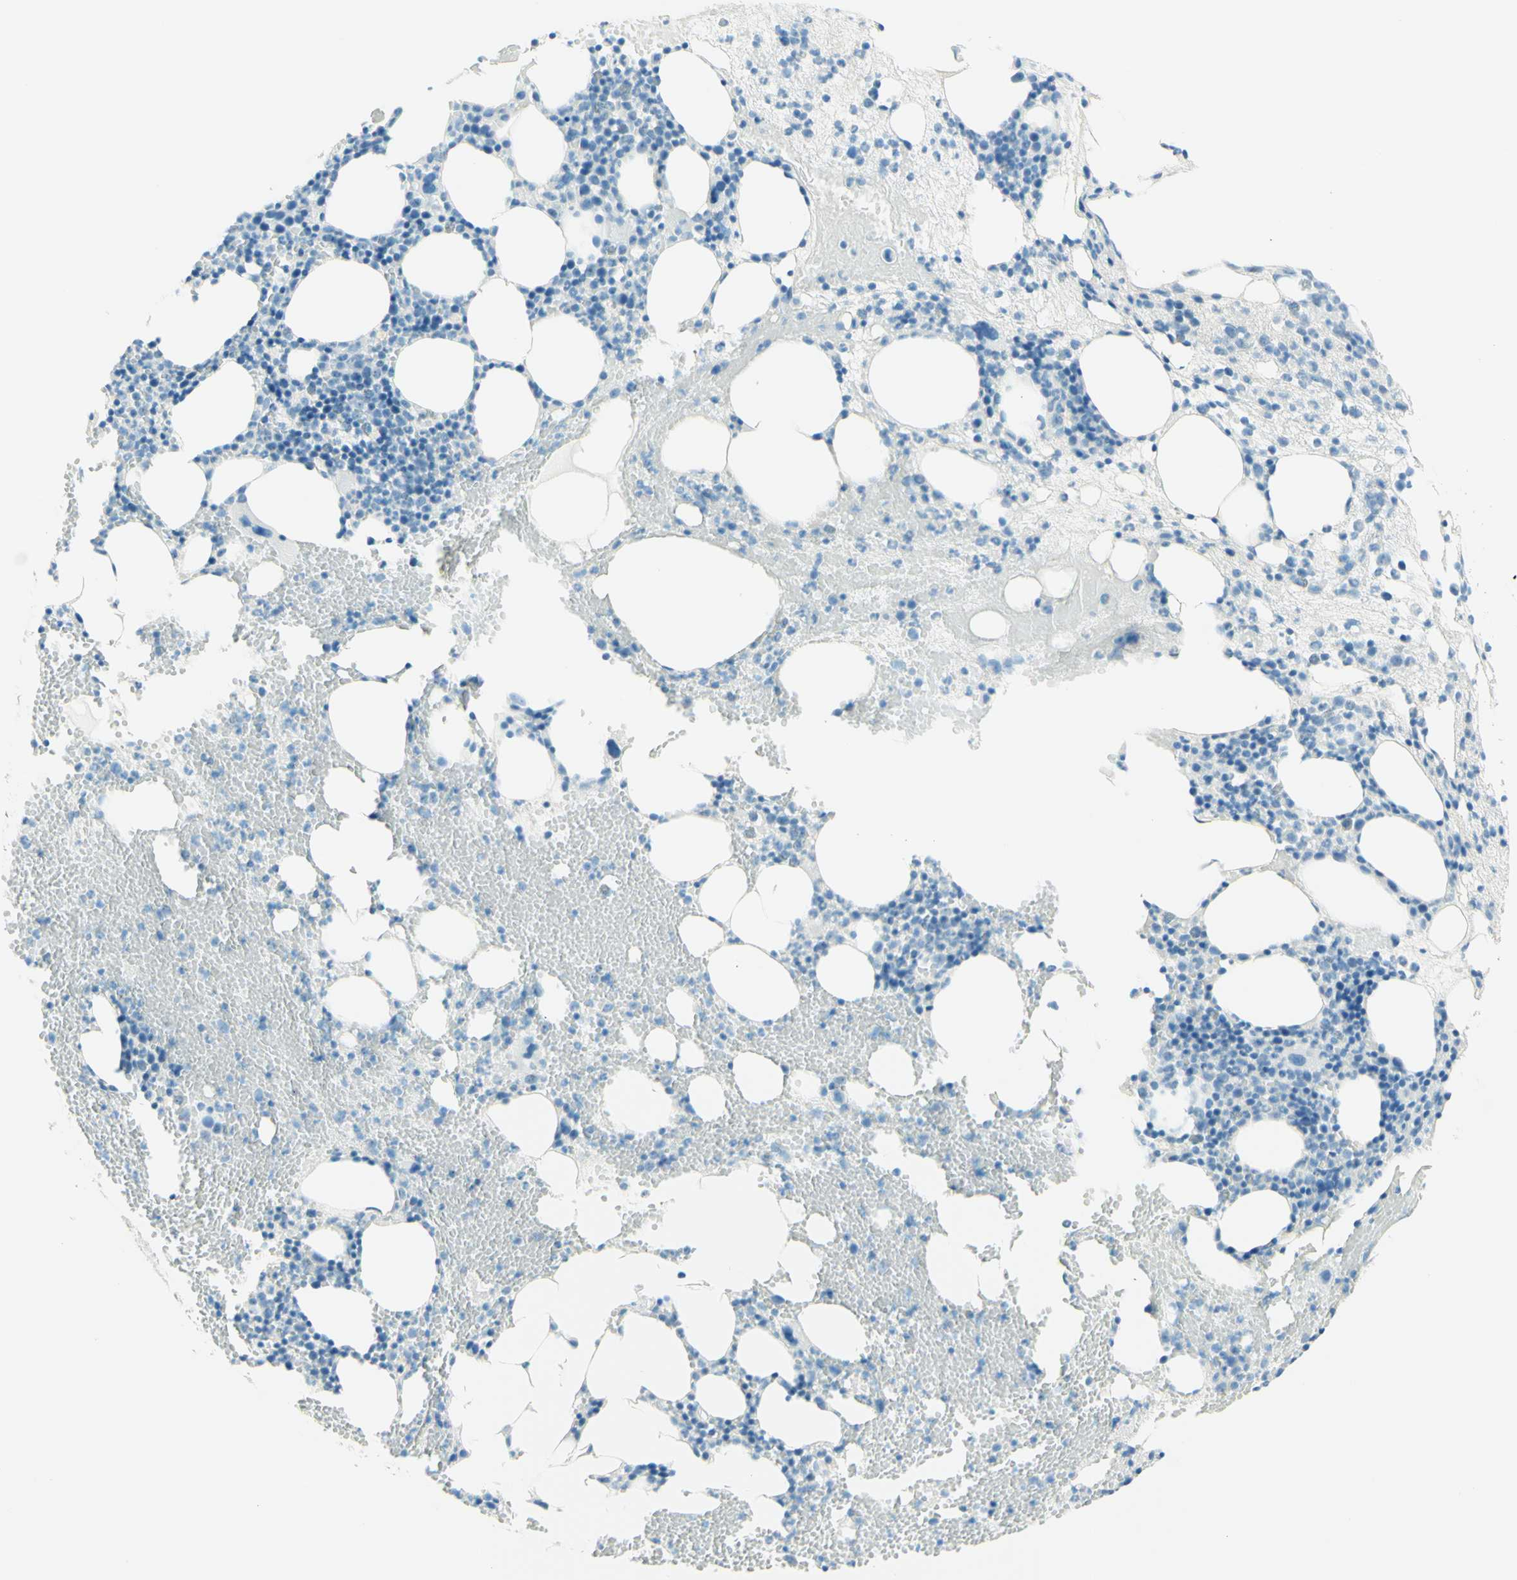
{"staining": {"intensity": "negative", "quantity": "none", "location": "none"}, "tissue": "bone marrow", "cell_type": "Hematopoietic cells", "image_type": "normal", "snomed": [{"axis": "morphology", "description": "Normal tissue, NOS"}, {"axis": "morphology", "description": "Inflammation, NOS"}, {"axis": "topography", "description": "Bone marrow"}], "caption": "An immunohistochemistry (IHC) photomicrograph of benign bone marrow is shown. There is no staining in hematopoietic cells of bone marrow. (Immunohistochemistry, brightfield microscopy, high magnification).", "gene": "FMR1NB", "patient": {"sex": "female", "age": 79}}